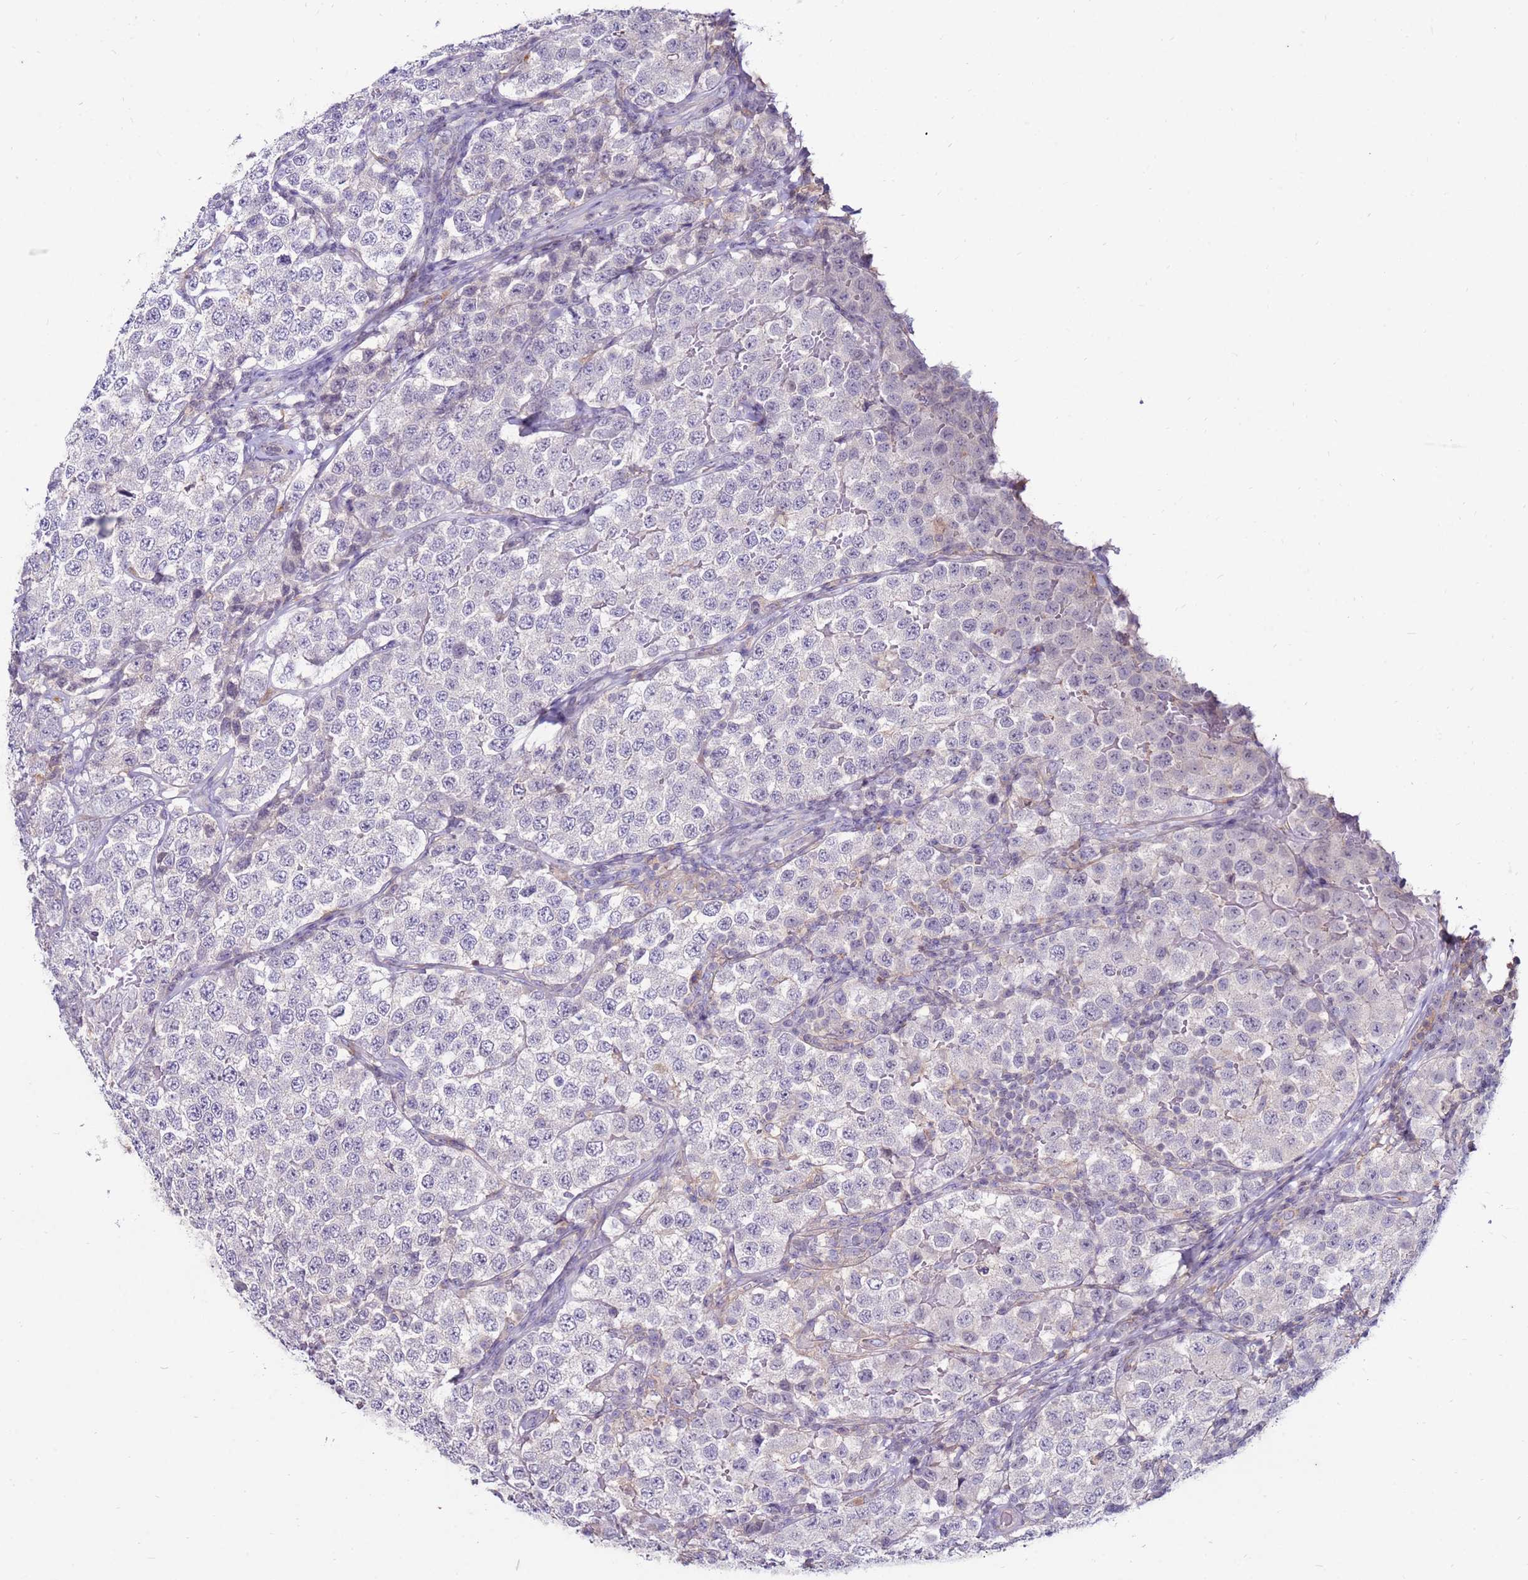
{"staining": {"intensity": "negative", "quantity": "none", "location": "none"}, "tissue": "testis cancer", "cell_type": "Tumor cells", "image_type": "cancer", "snomed": [{"axis": "morphology", "description": "Seminoma, NOS"}, {"axis": "topography", "description": "Testis"}], "caption": "High magnification brightfield microscopy of testis cancer (seminoma) stained with DAB (3,3'-diaminobenzidine) (brown) and counterstained with hematoxylin (blue): tumor cells show no significant positivity.", "gene": "CLEC4M", "patient": {"sex": "male", "age": 34}}